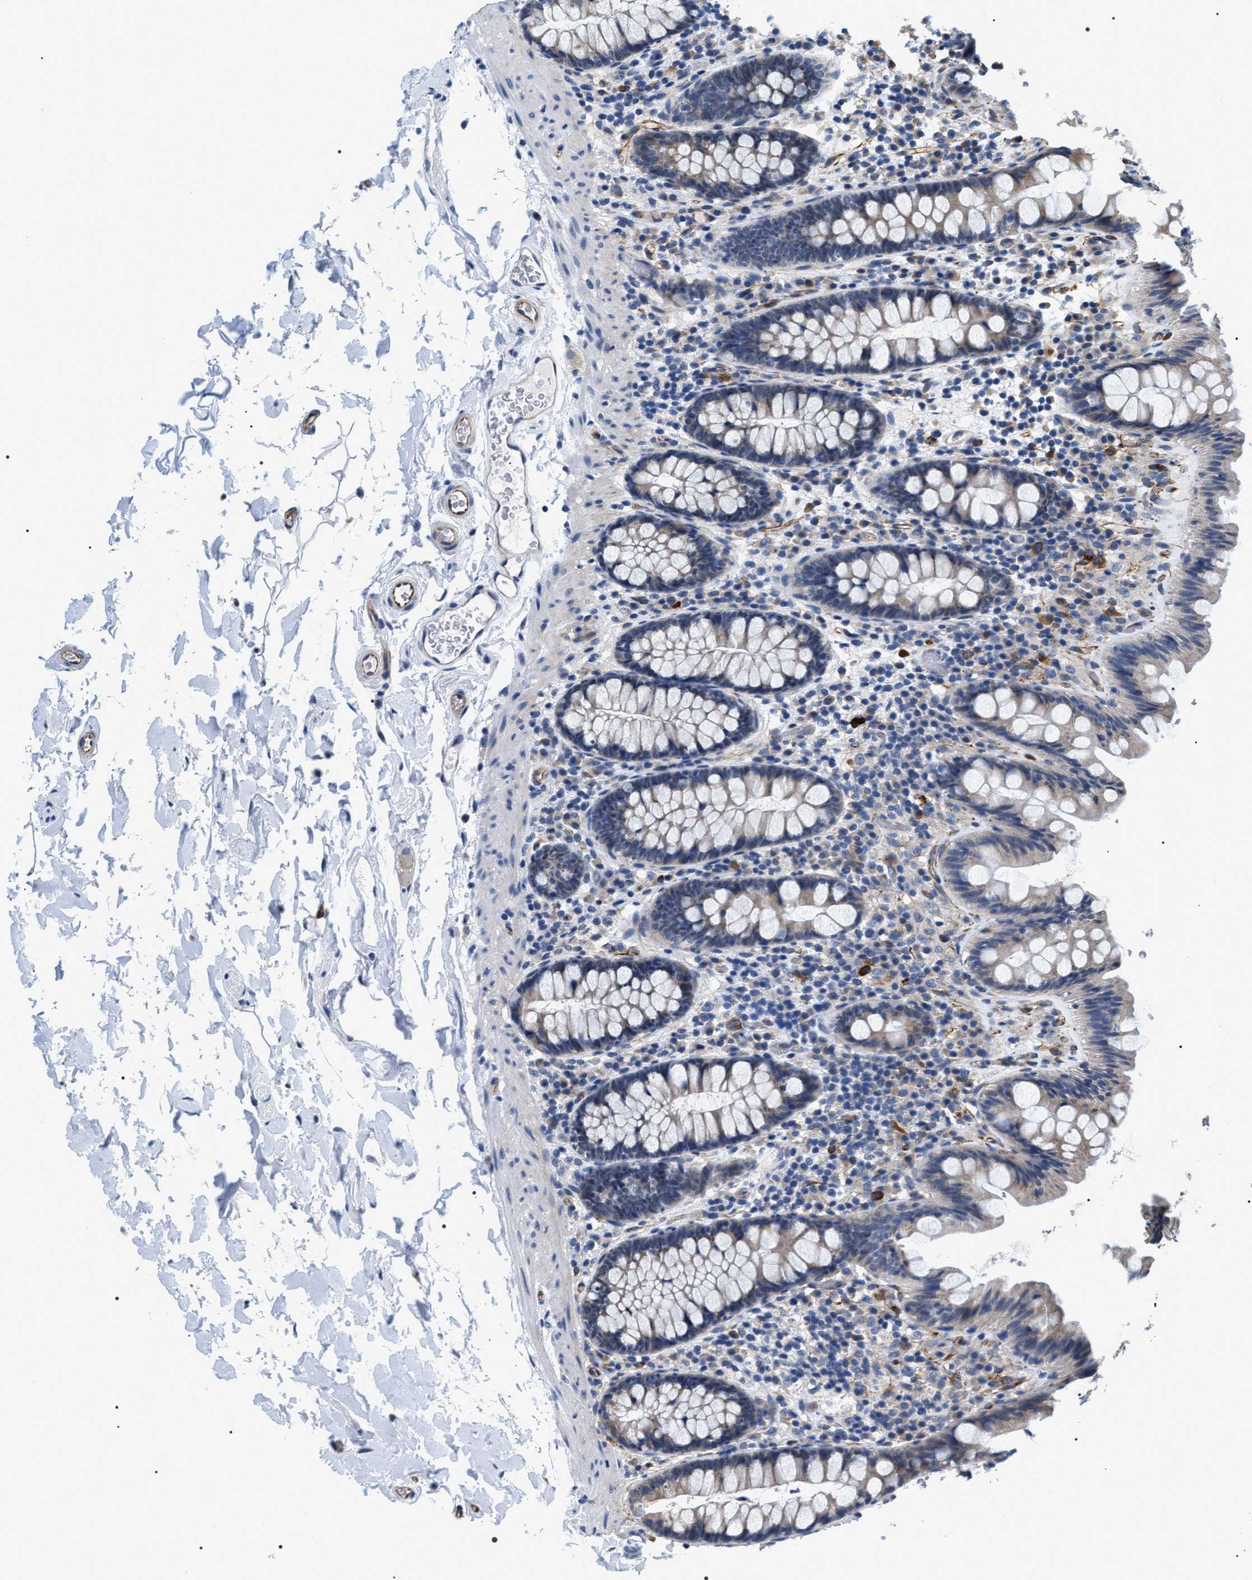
{"staining": {"intensity": "moderate", "quantity": "25%-75%", "location": "cytoplasmic/membranous"}, "tissue": "colon", "cell_type": "Endothelial cells", "image_type": "normal", "snomed": [{"axis": "morphology", "description": "Normal tissue, NOS"}, {"axis": "topography", "description": "Colon"}], "caption": "A high-resolution histopathology image shows immunohistochemistry staining of unremarkable colon, which demonstrates moderate cytoplasmic/membranous positivity in about 25%-75% of endothelial cells.", "gene": "PKD1L1", "patient": {"sex": "female", "age": 80}}